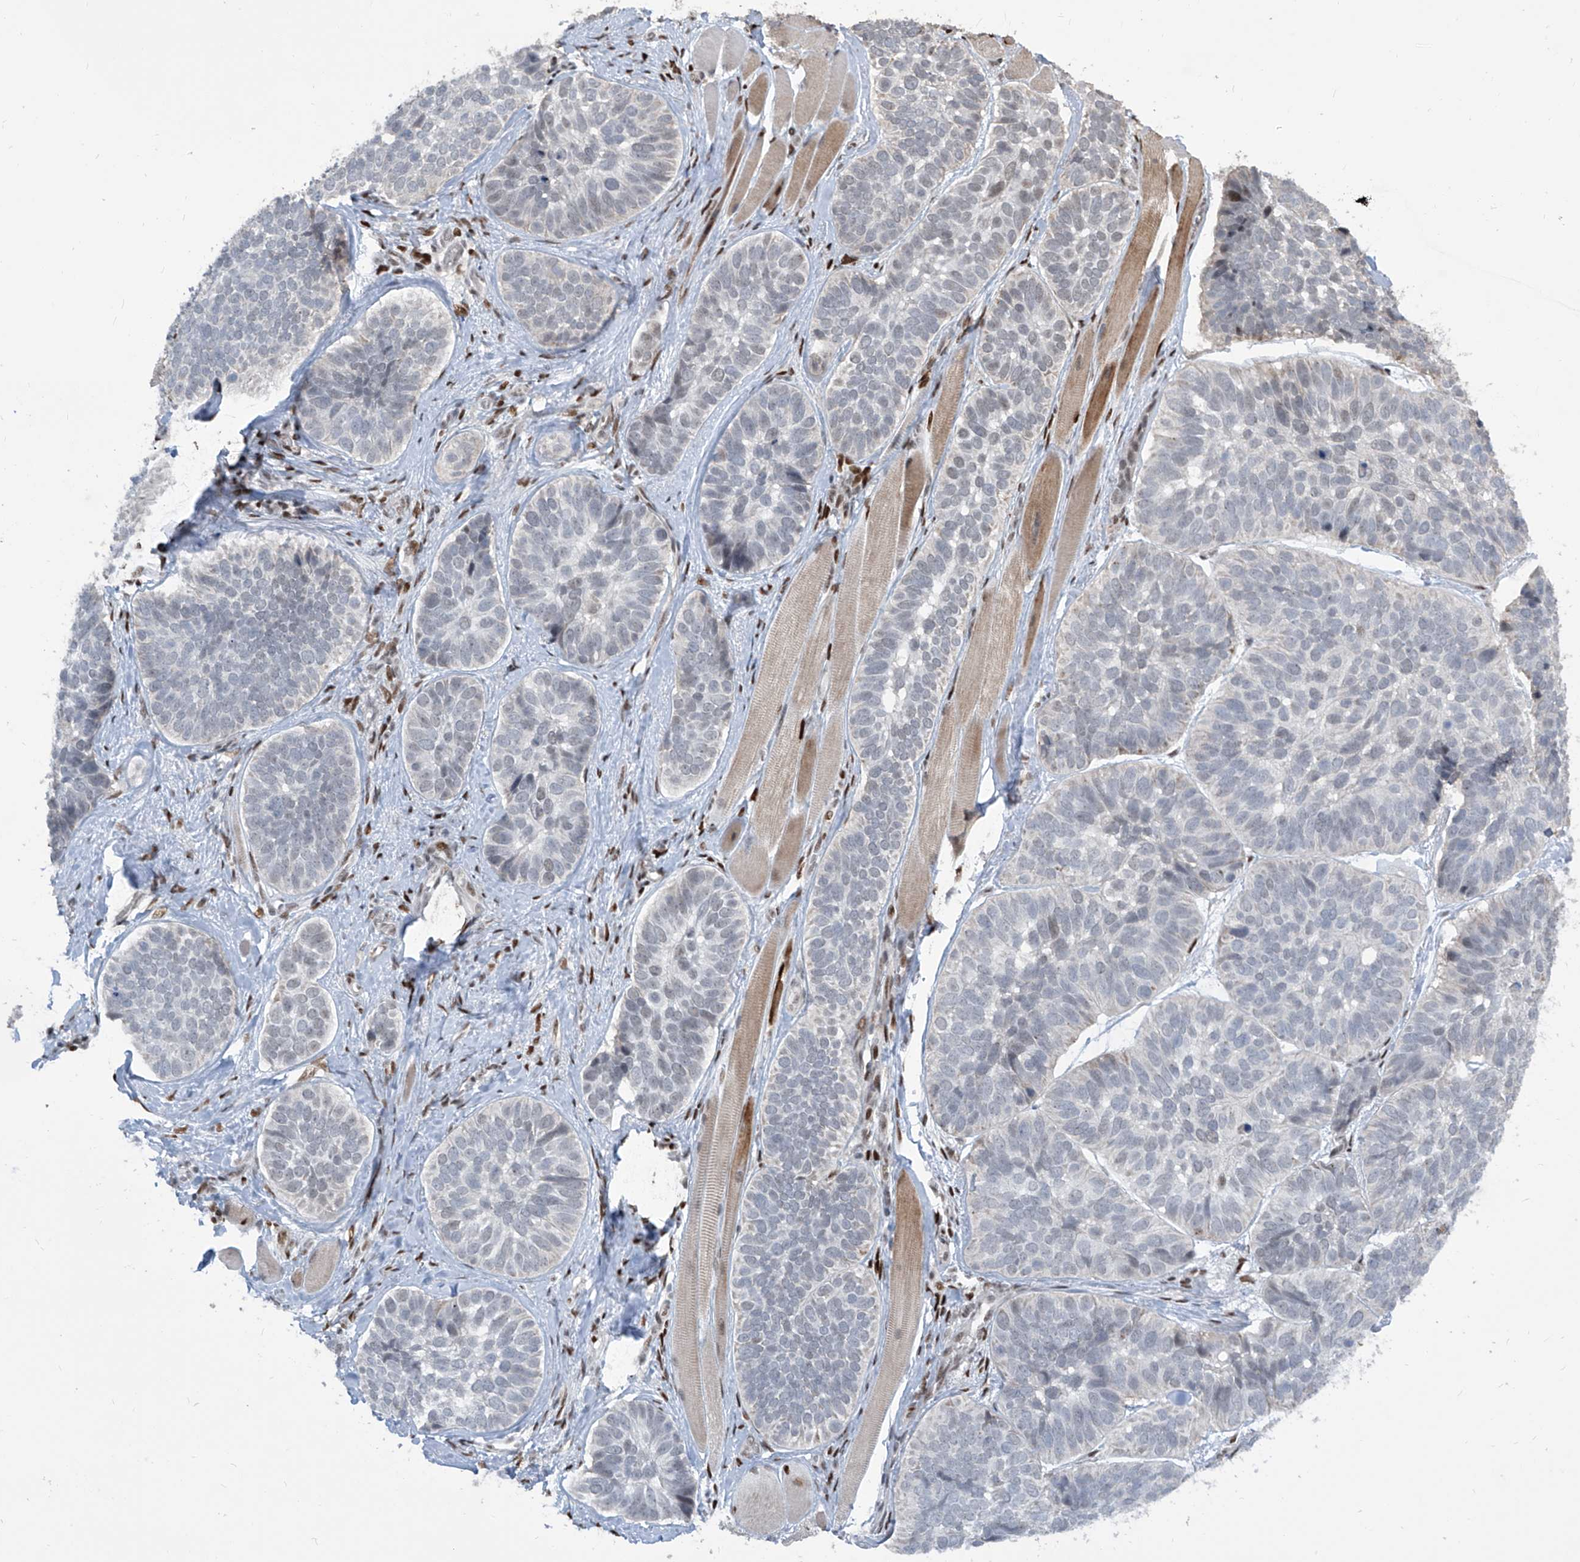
{"staining": {"intensity": "negative", "quantity": "none", "location": "none"}, "tissue": "skin cancer", "cell_type": "Tumor cells", "image_type": "cancer", "snomed": [{"axis": "morphology", "description": "Basal cell carcinoma"}, {"axis": "topography", "description": "Skin"}], "caption": "This histopathology image is of skin basal cell carcinoma stained with IHC to label a protein in brown with the nuclei are counter-stained blue. There is no staining in tumor cells. (Brightfield microscopy of DAB IHC at high magnification).", "gene": "IRF2", "patient": {"sex": "male", "age": 62}}